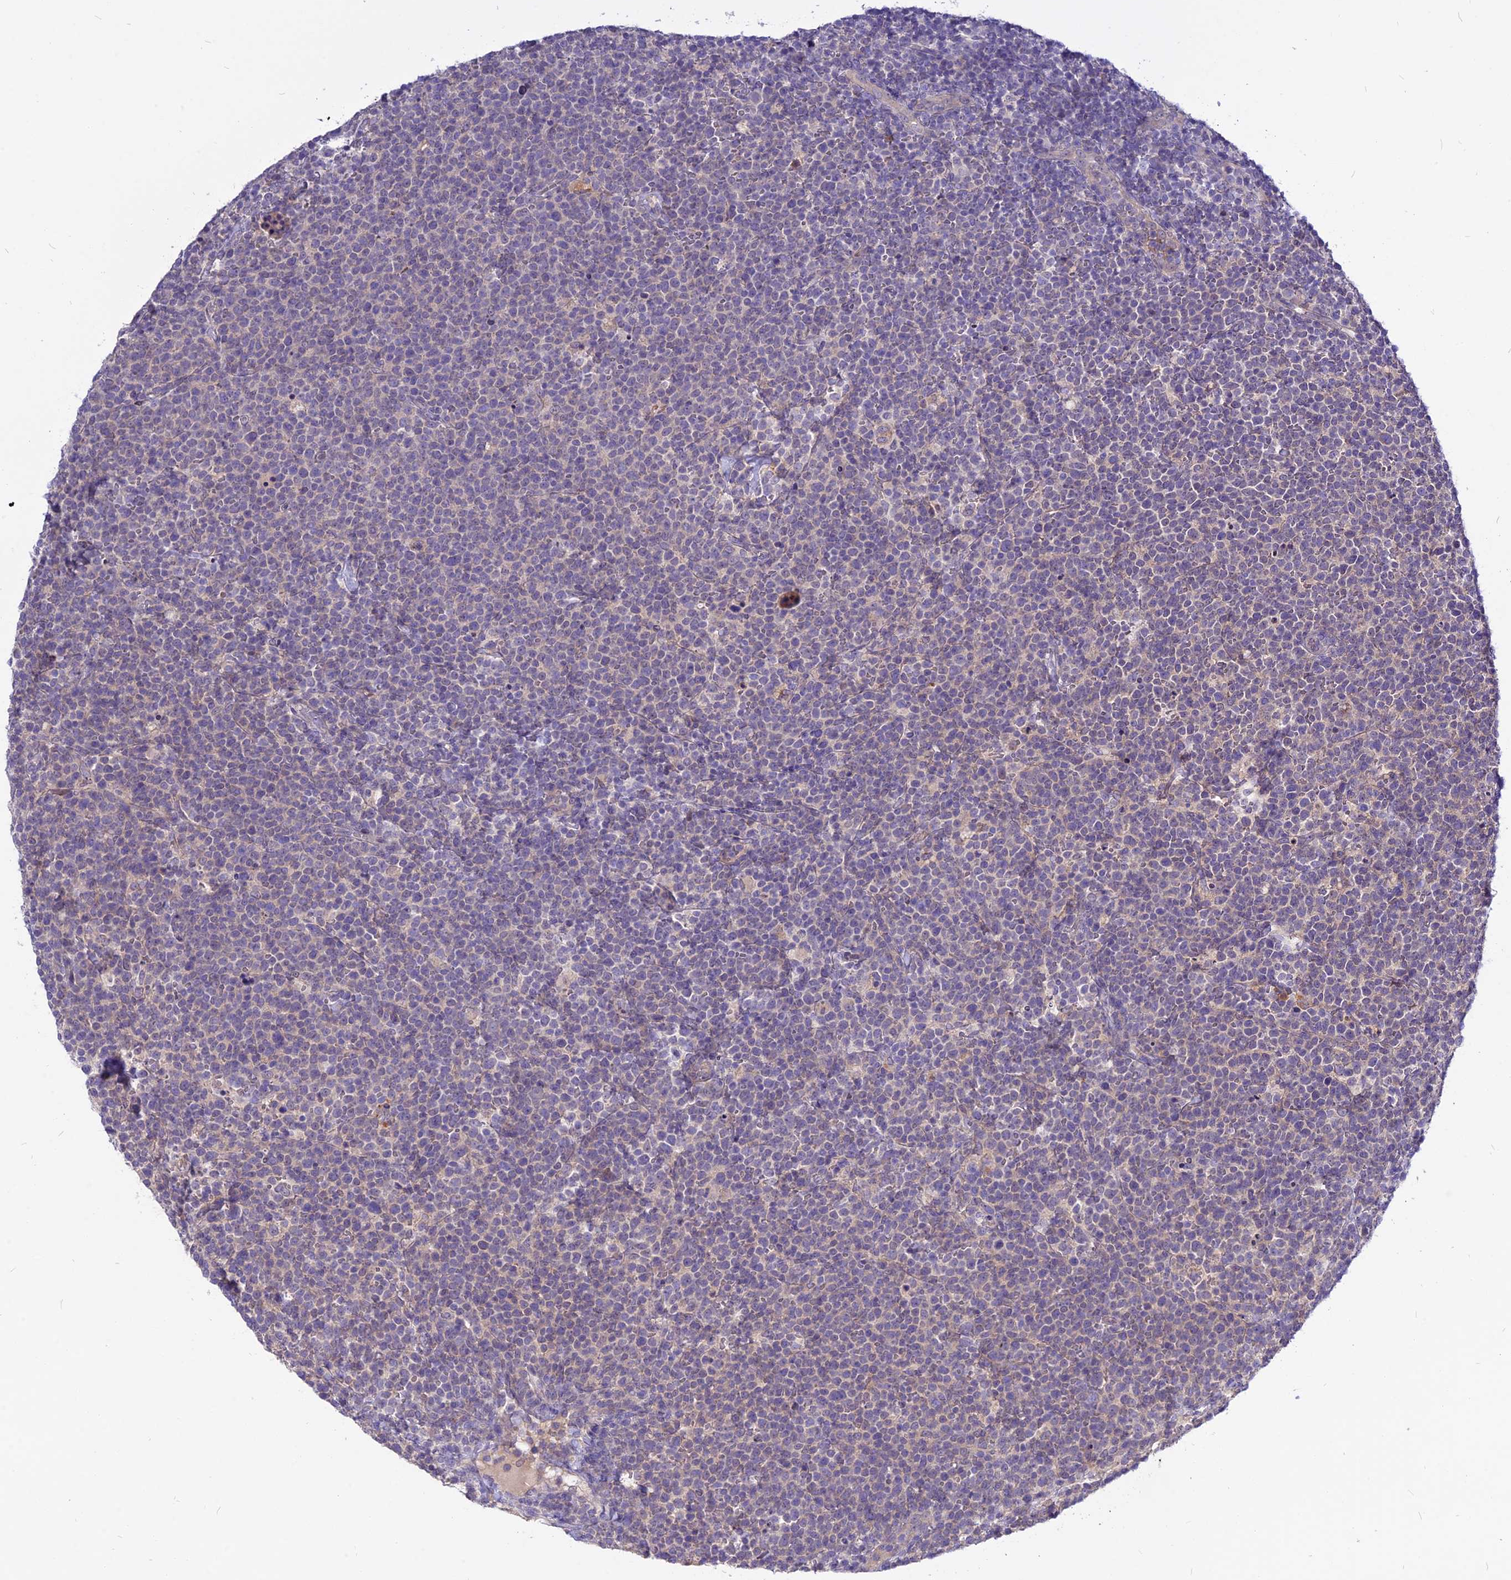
{"staining": {"intensity": "negative", "quantity": "none", "location": "none"}, "tissue": "lymphoma", "cell_type": "Tumor cells", "image_type": "cancer", "snomed": [{"axis": "morphology", "description": "Malignant lymphoma, non-Hodgkin's type, High grade"}, {"axis": "topography", "description": "Lymph node"}], "caption": "Micrograph shows no protein positivity in tumor cells of lymphoma tissue.", "gene": "CZIB", "patient": {"sex": "male", "age": 61}}